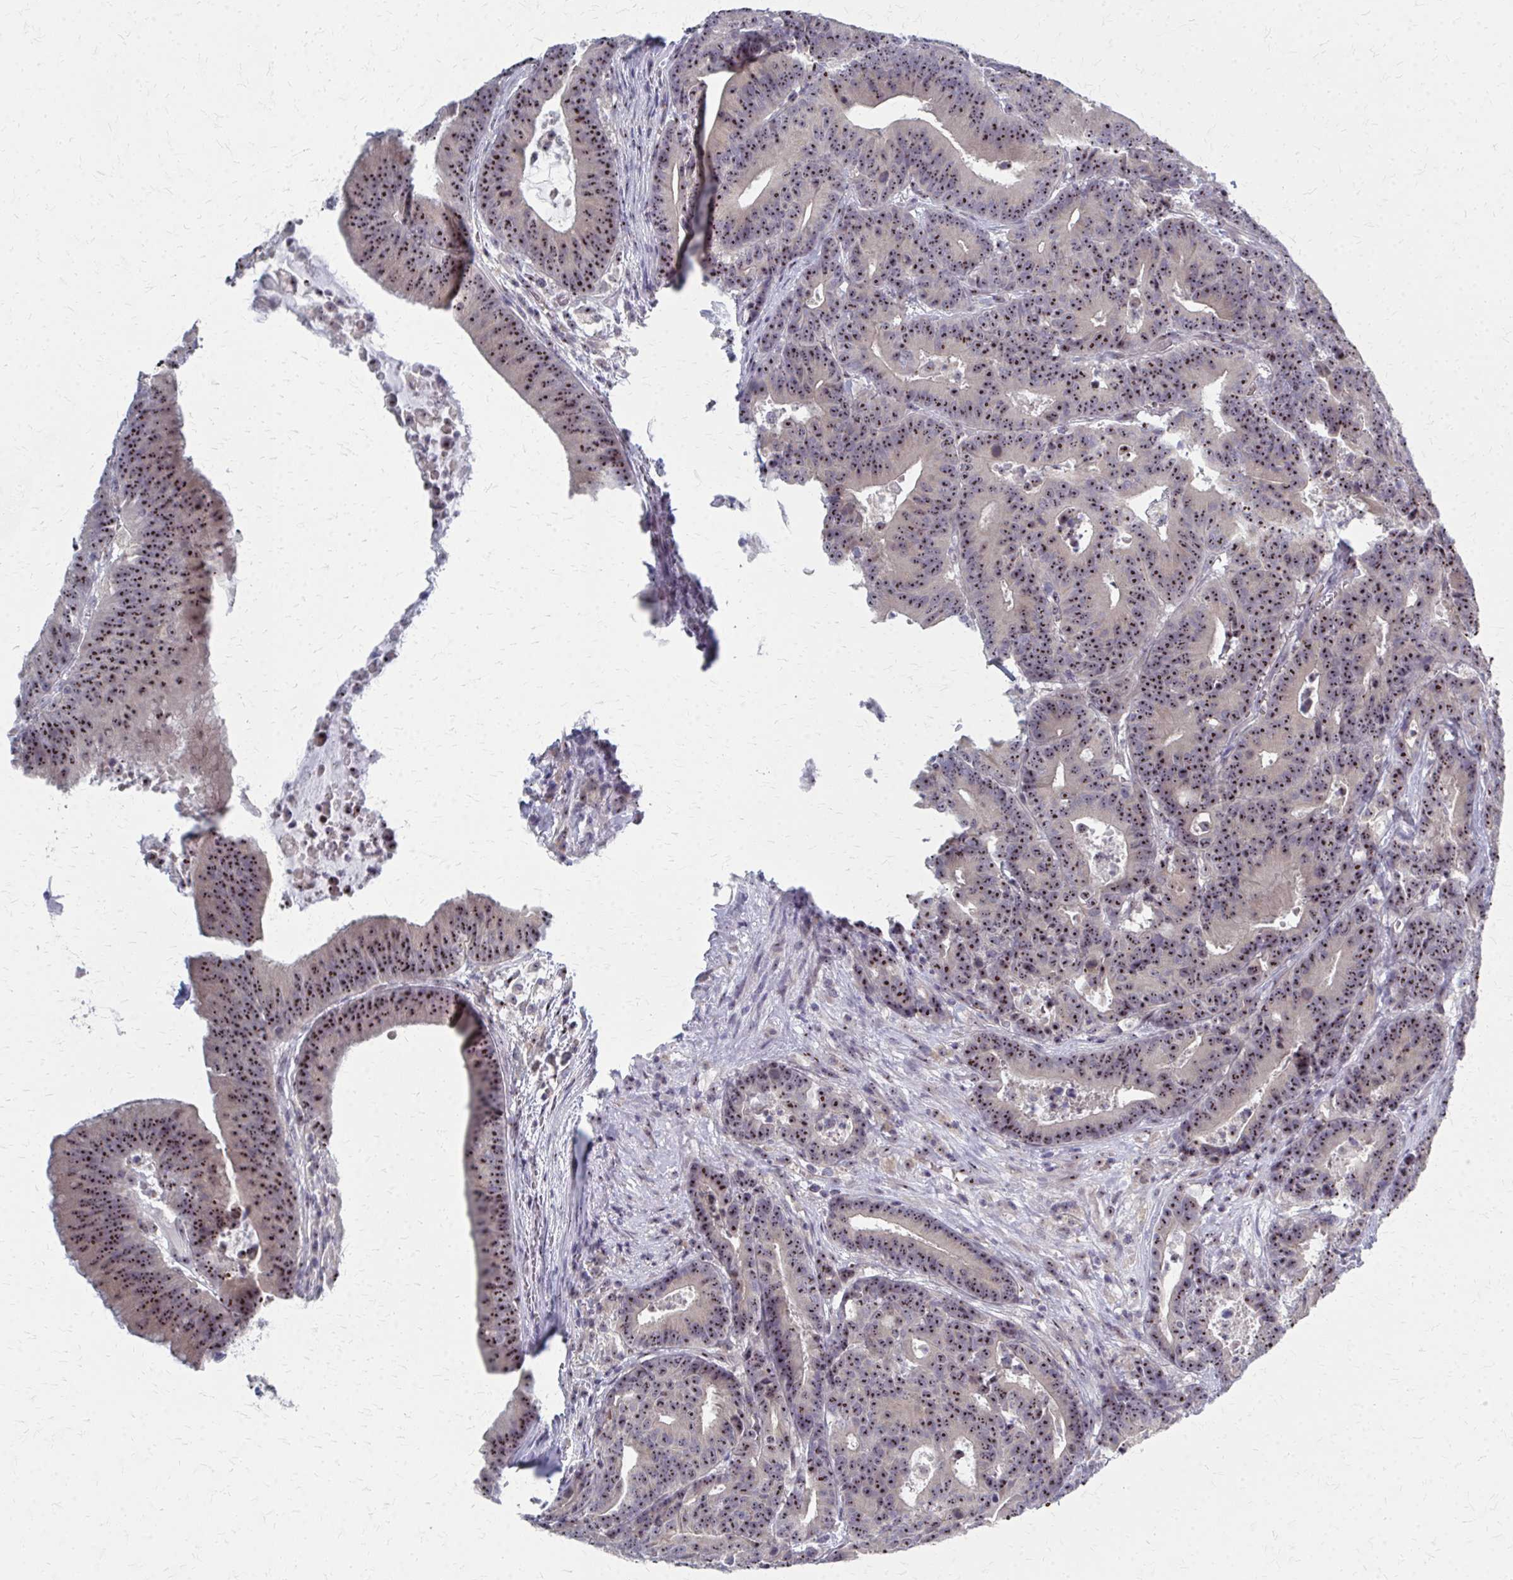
{"staining": {"intensity": "moderate", "quantity": ">75%", "location": "nuclear"}, "tissue": "colorectal cancer", "cell_type": "Tumor cells", "image_type": "cancer", "snomed": [{"axis": "morphology", "description": "Adenocarcinoma, NOS"}, {"axis": "topography", "description": "Colon"}], "caption": "Moderate nuclear positivity is appreciated in approximately >75% of tumor cells in colorectal cancer (adenocarcinoma).", "gene": "NUDT16", "patient": {"sex": "female", "age": 78}}